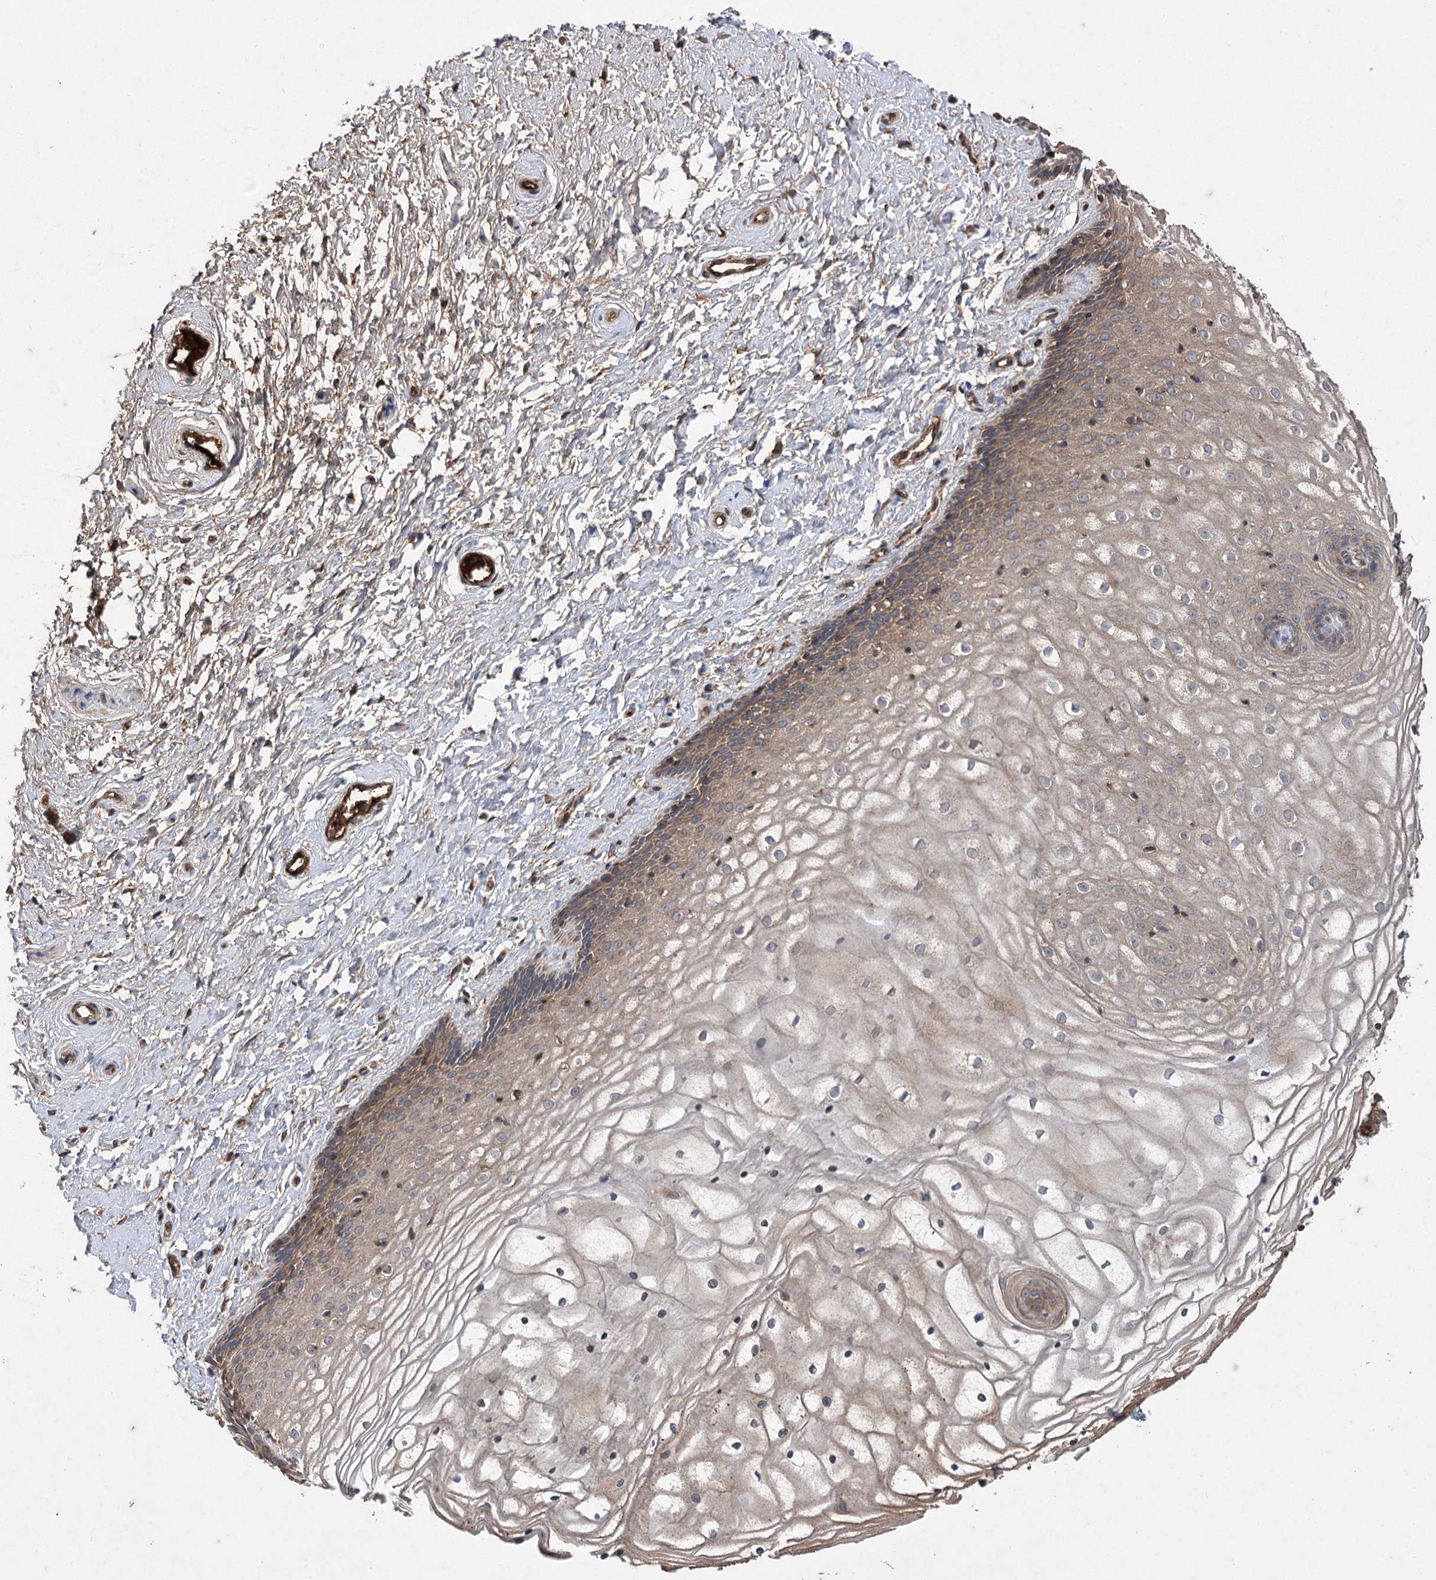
{"staining": {"intensity": "moderate", "quantity": ">75%", "location": "cytoplasmic/membranous"}, "tissue": "vagina", "cell_type": "Squamous epithelial cells", "image_type": "normal", "snomed": [{"axis": "morphology", "description": "Normal tissue, NOS"}, {"axis": "topography", "description": "Vagina"}, {"axis": "topography", "description": "Cervix"}], "caption": "Protein expression analysis of unremarkable vagina exhibits moderate cytoplasmic/membranous expression in approximately >75% of squamous epithelial cells.", "gene": "RASSF3", "patient": {"sex": "female", "age": 40}}